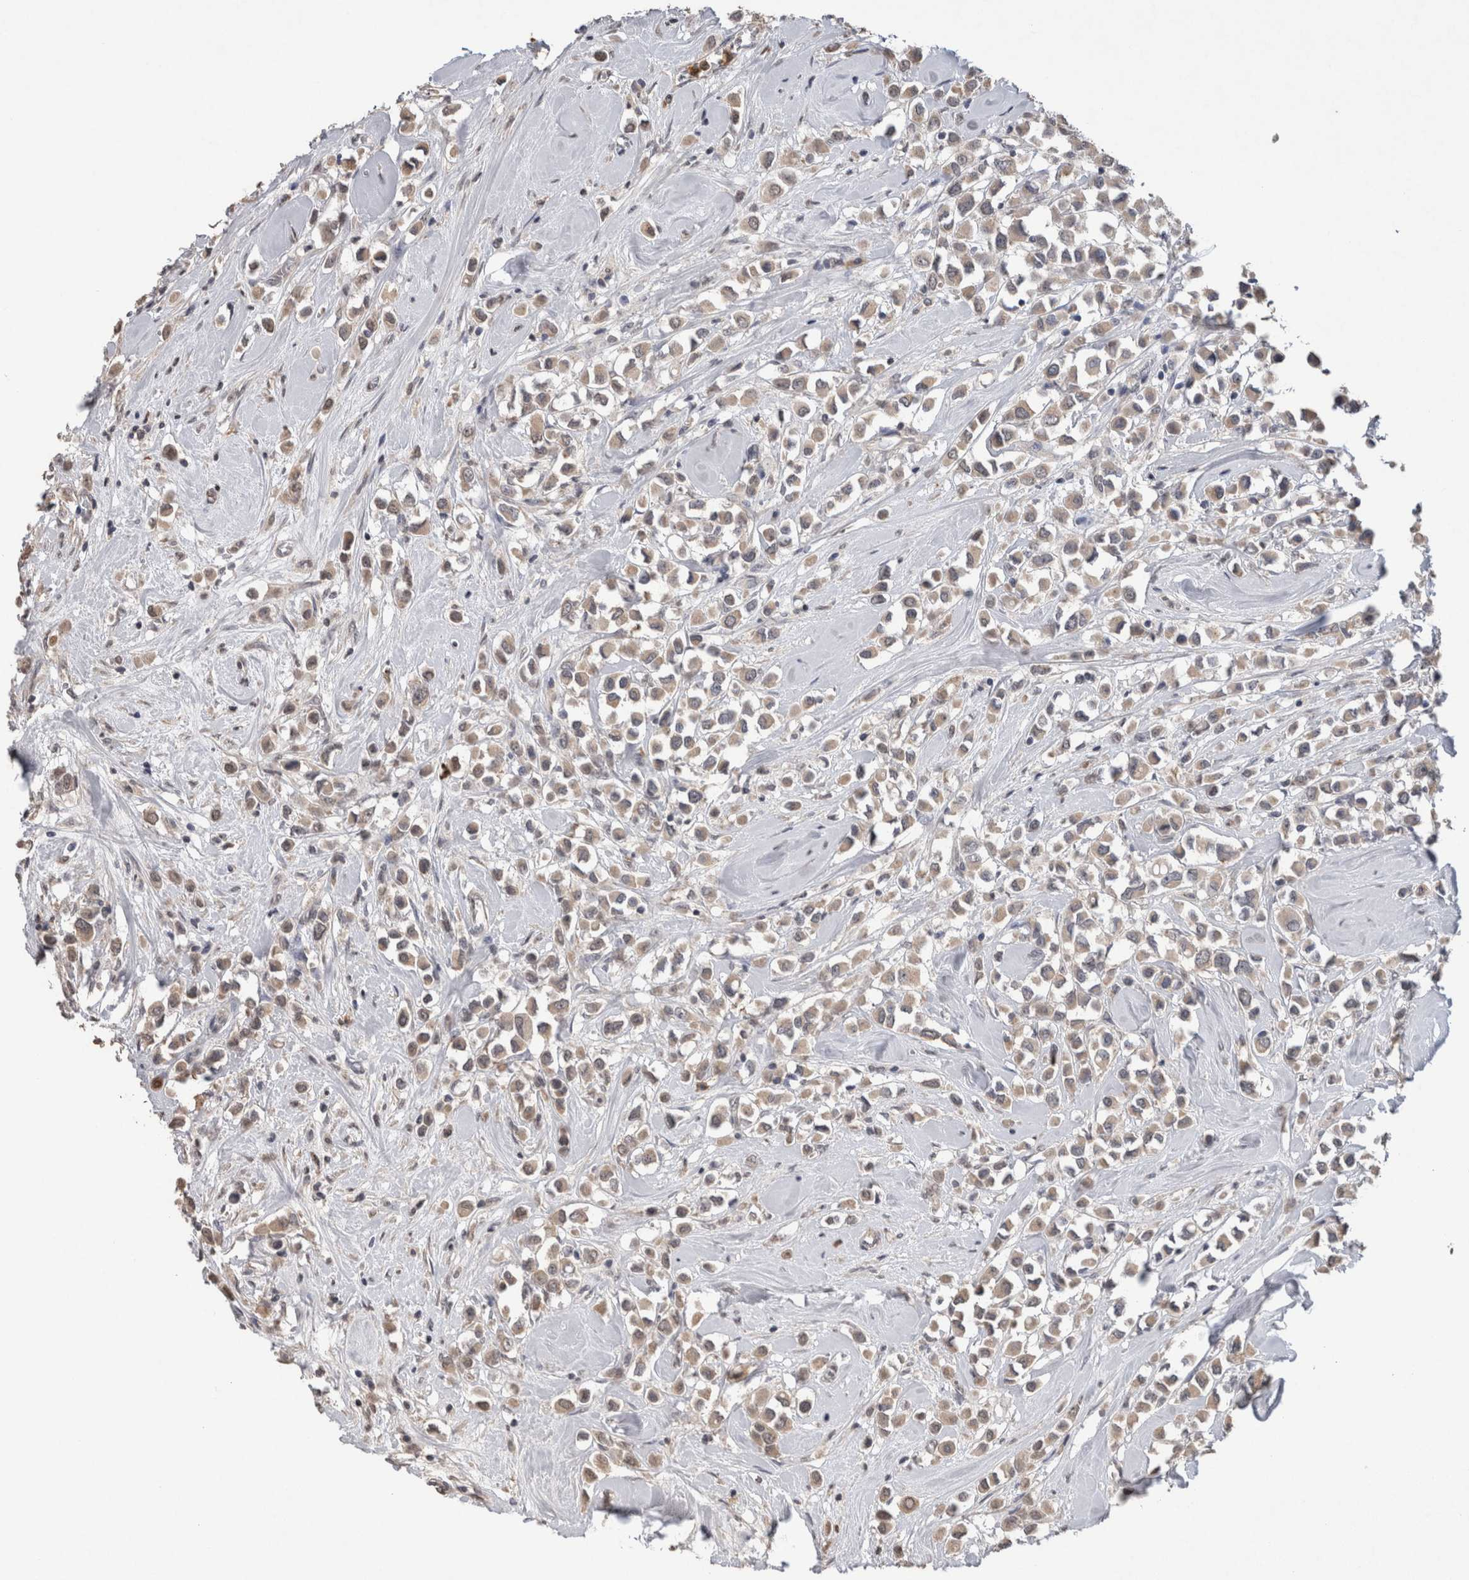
{"staining": {"intensity": "weak", "quantity": ">75%", "location": "cytoplasmic/membranous"}, "tissue": "breast cancer", "cell_type": "Tumor cells", "image_type": "cancer", "snomed": [{"axis": "morphology", "description": "Duct carcinoma"}, {"axis": "topography", "description": "Breast"}], "caption": "The photomicrograph reveals immunohistochemical staining of breast intraductal carcinoma. There is weak cytoplasmic/membranous staining is present in about >75% of tumor cells.", "gene": "FABP7", "patient": {"sex": "female", "age": 61}}